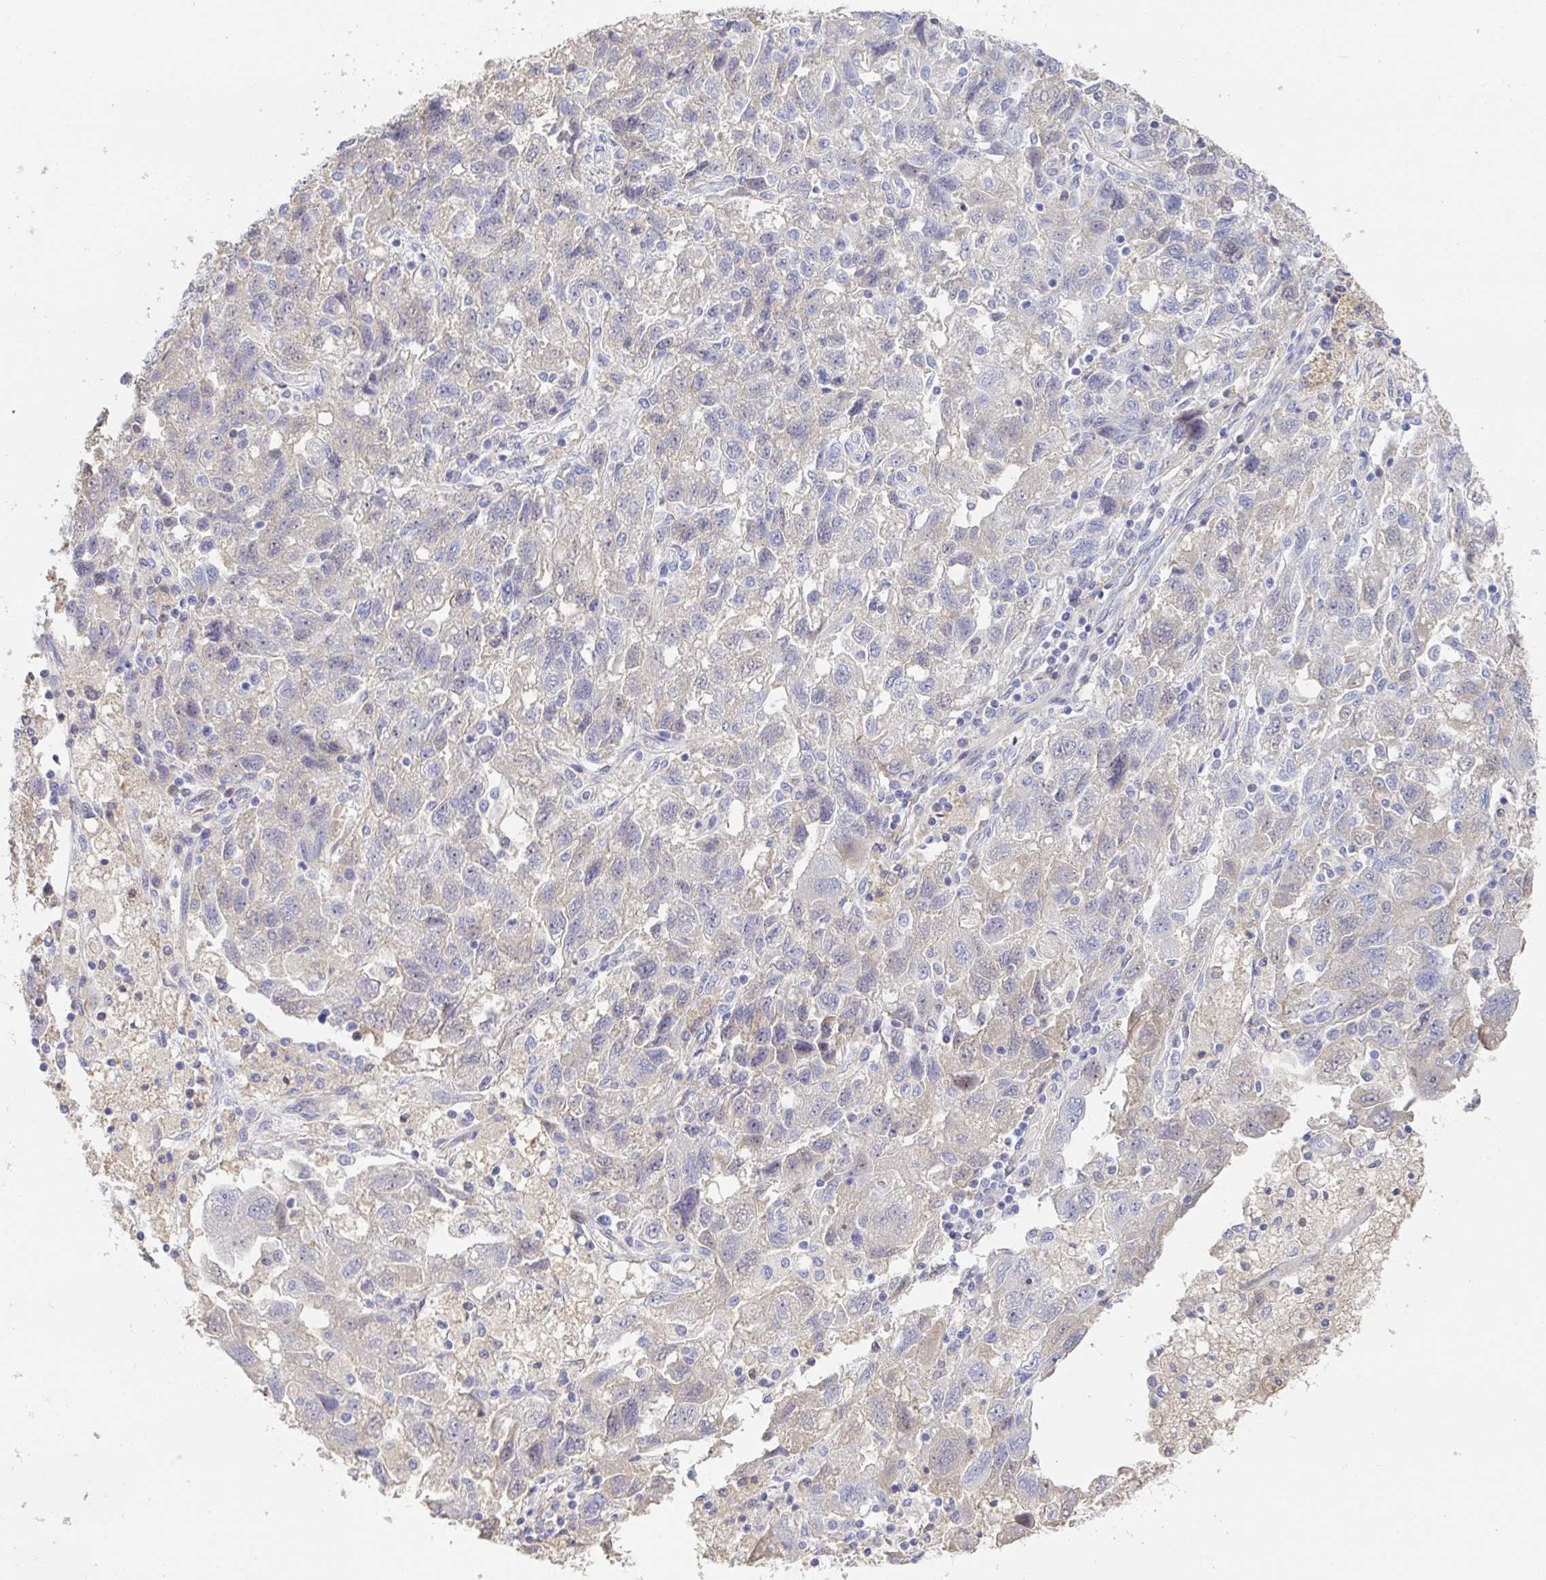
{"staining": {"intensity": "negative", "quantity": "none", "location": "none"}, "tissue": "ovarian cancer", "cell_type": "Tumor cells", "image_type": "cancer", "snomed": [{"axis": "morphology", "description": "Carcinoma, NOS"}, {"axis": "morphology", "description": "Cystadenocarcinoma, serous, NOS"}, {"axis": "topography", "description": "Ovary"}], "caption": "Micrograph shows no protein positivity in tumor cells of ovarian cancer tissue. (Stains: DAB (3,3'-diaminobenzidine) IHC with hematoxylin counter stain, Microscopy: brightfield microscopy at high magnification).", "gene": "ANO5", "patient": {"sex": "female", "age": 69}}